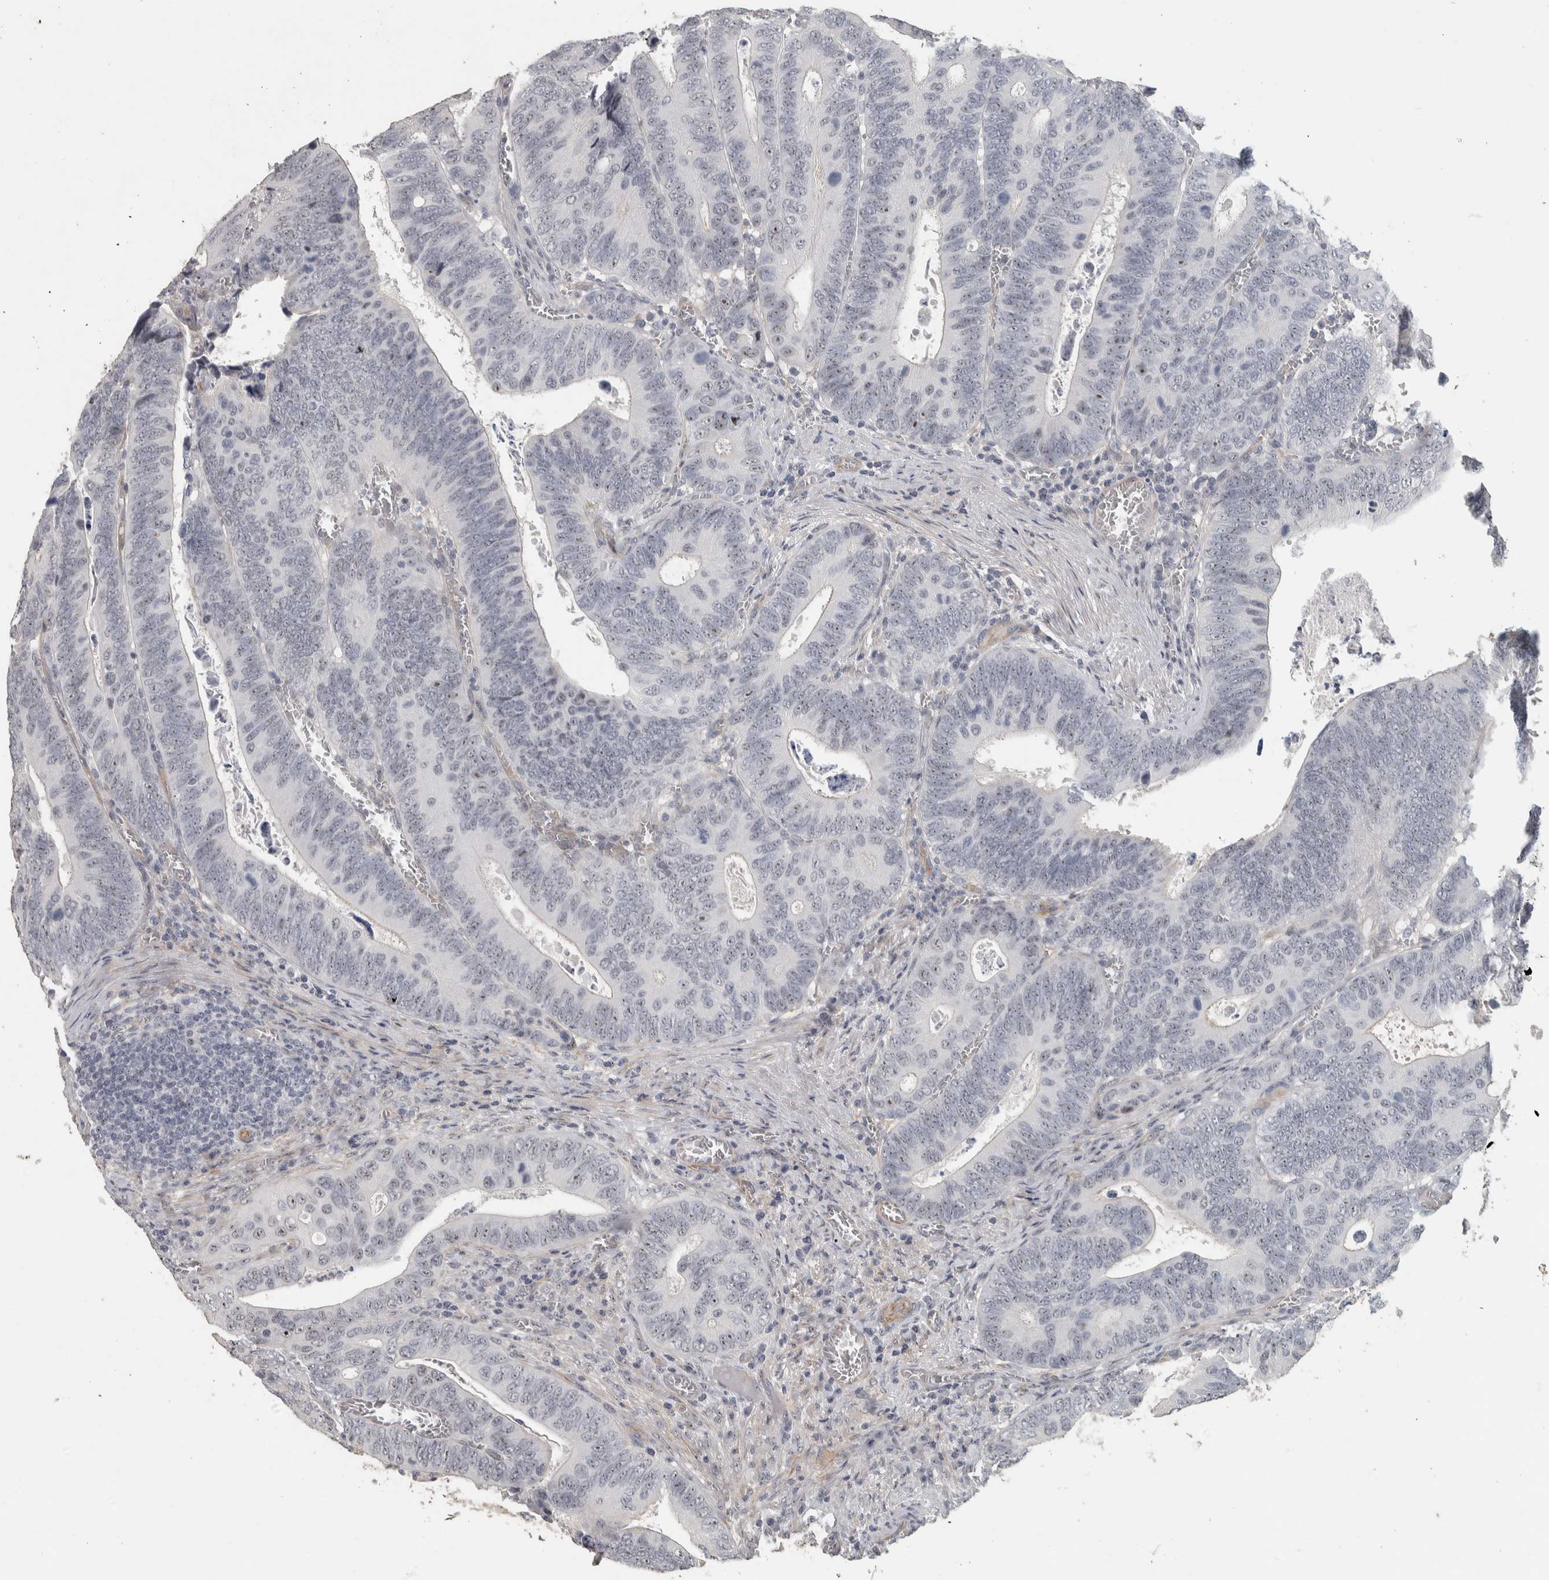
{"staining": {"intensity": "moderate", "quantity": "<25%", "location": "nuclear"}, "tissue": "colorectal cancer", "cell_type": "Tumor cells", "image_type": "cancer", "snomed": [{"axis": "morphology", "description": "Inflammation, NOS"}, {"axis": "morphology", "description": "Adenocarcinoma, NOS"}, {"axis": "topography", "description": "Colon"}], "caption": "Protein staining of colorectal cancer tissue exhibits moderate nuclear staining in about <25% of tumor cells. (DAB IHC with brightfield microscopy, high magnification).", "gene": "DCAF10", "patient": {"sex": "male", "age": 72}}